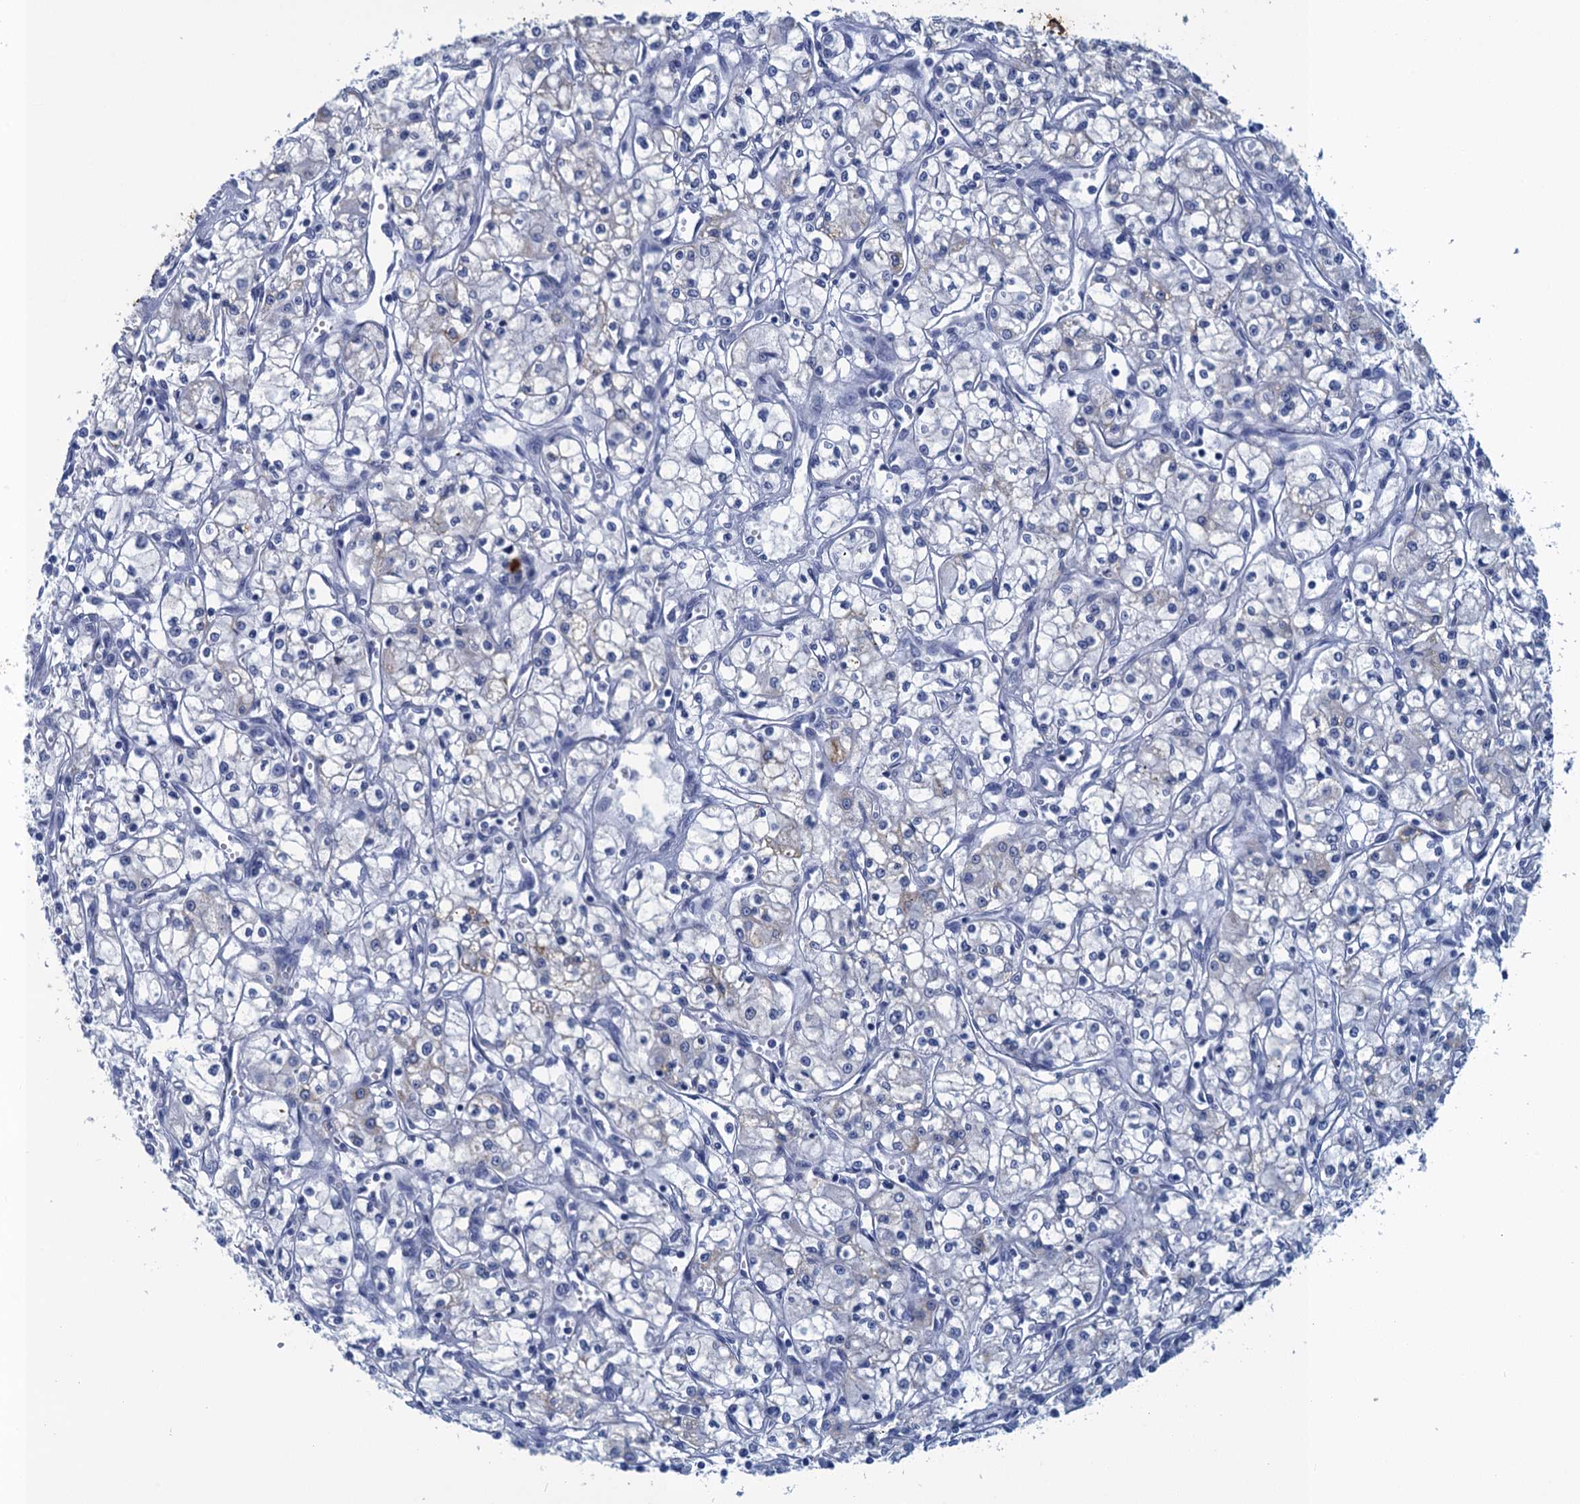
{"staining": {"intensity": "negative", "quantity": "none", "location": "none"}, "tissue": "renal cancer", "cell_type": "Tumor cells", "image_type": "cancer", "snomed": [{"axis": "morphology", "description": "Adenocarcinoma, NOS"}, {"axis": "topography", "description": "Kidney"}], "caption": "Renal cancer was stained to show a protein in brown. There is no significant expression in tumor cells.", "gene": "SCEL", "patient": {"sex": "male", "age": 59}}